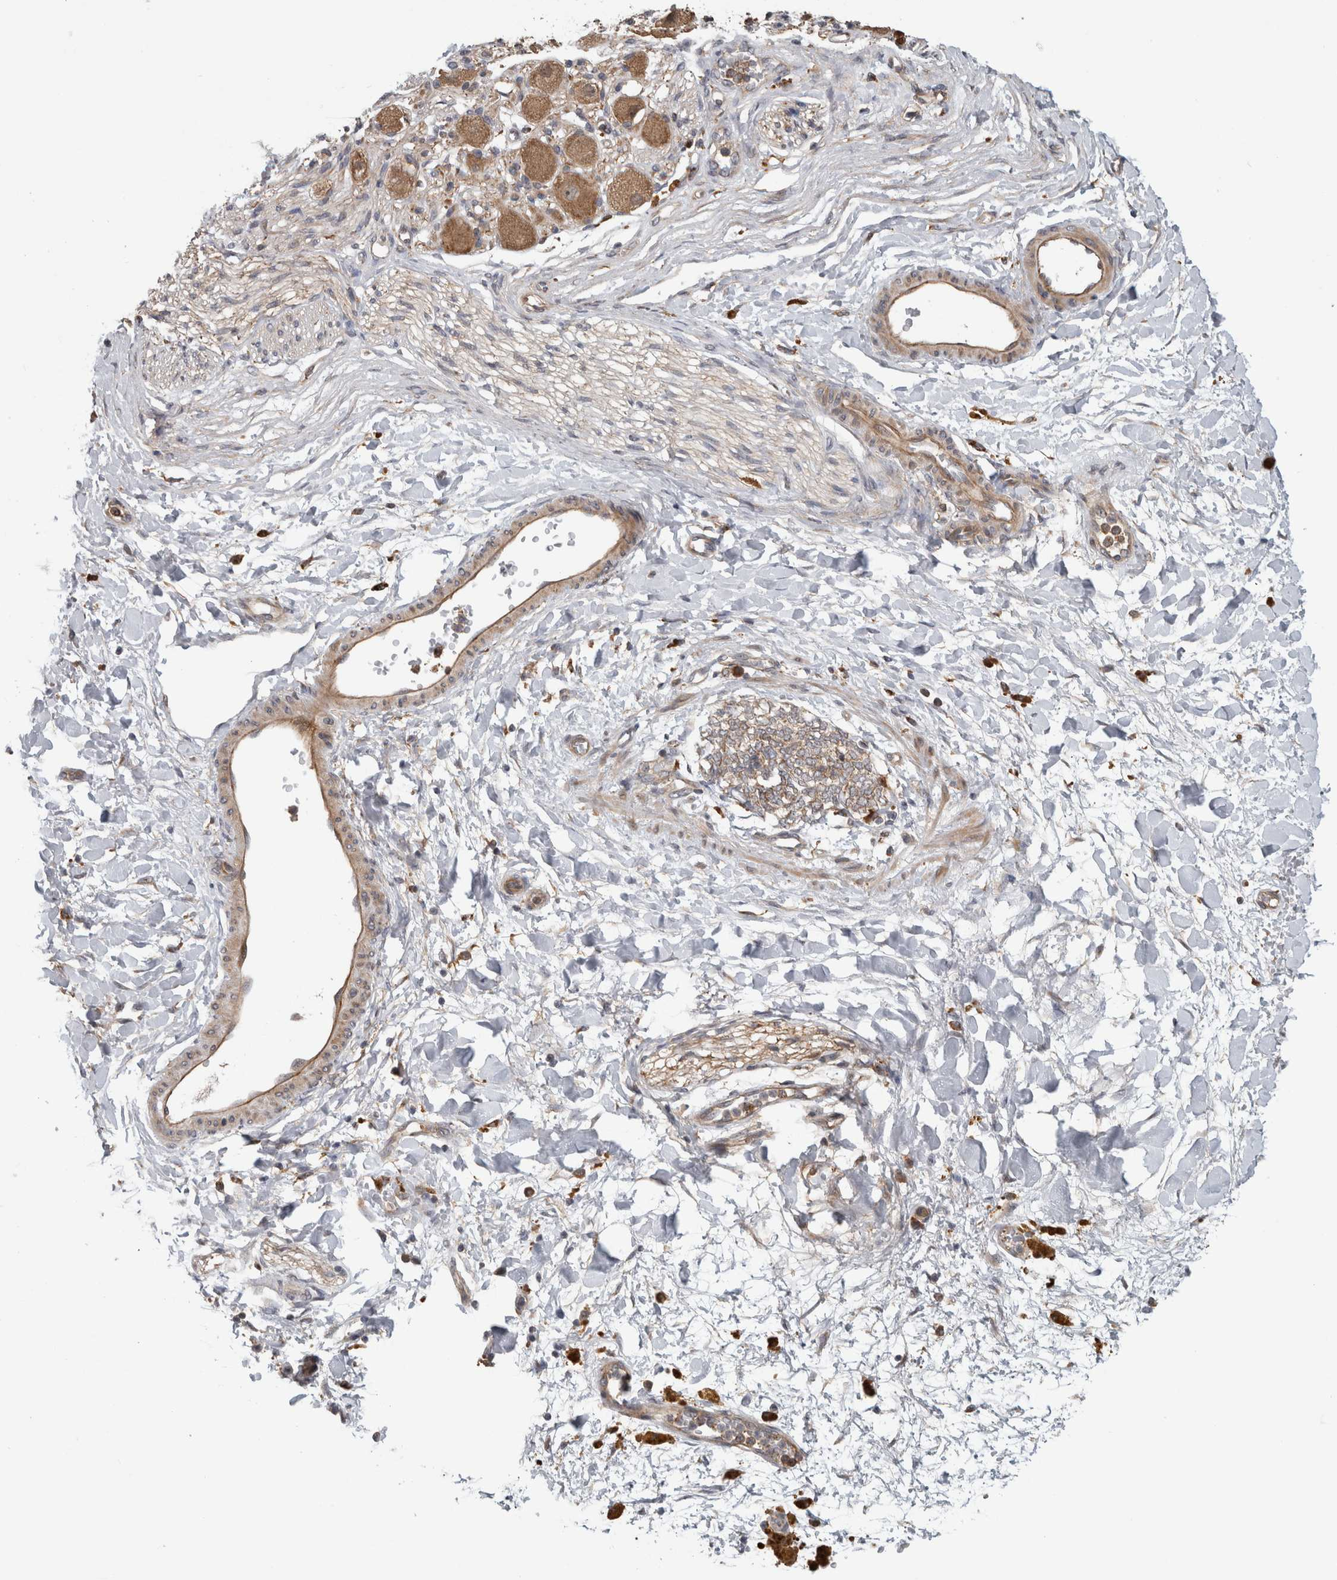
{"staining": {"intensity": "negative", "quantity": "none", "location": "none"}, "tissue": "adipose tissue", "cell_type": "Adipocytes", "image_type": "normal", "snomed": [{"axis": "morphology", "description": "Normal tissue, NOS"}, {"axis": "topography", "description": "Kidney"}, {"axis": "topography", "description": "Peripheral nerve tissue"}], "caption": "This is an IHC image of unremarkable human adipose tissue. There is no positivity in adipocytes.", "gene": "ADGRL3", "patient": {"sex": "male", "age": 7}}